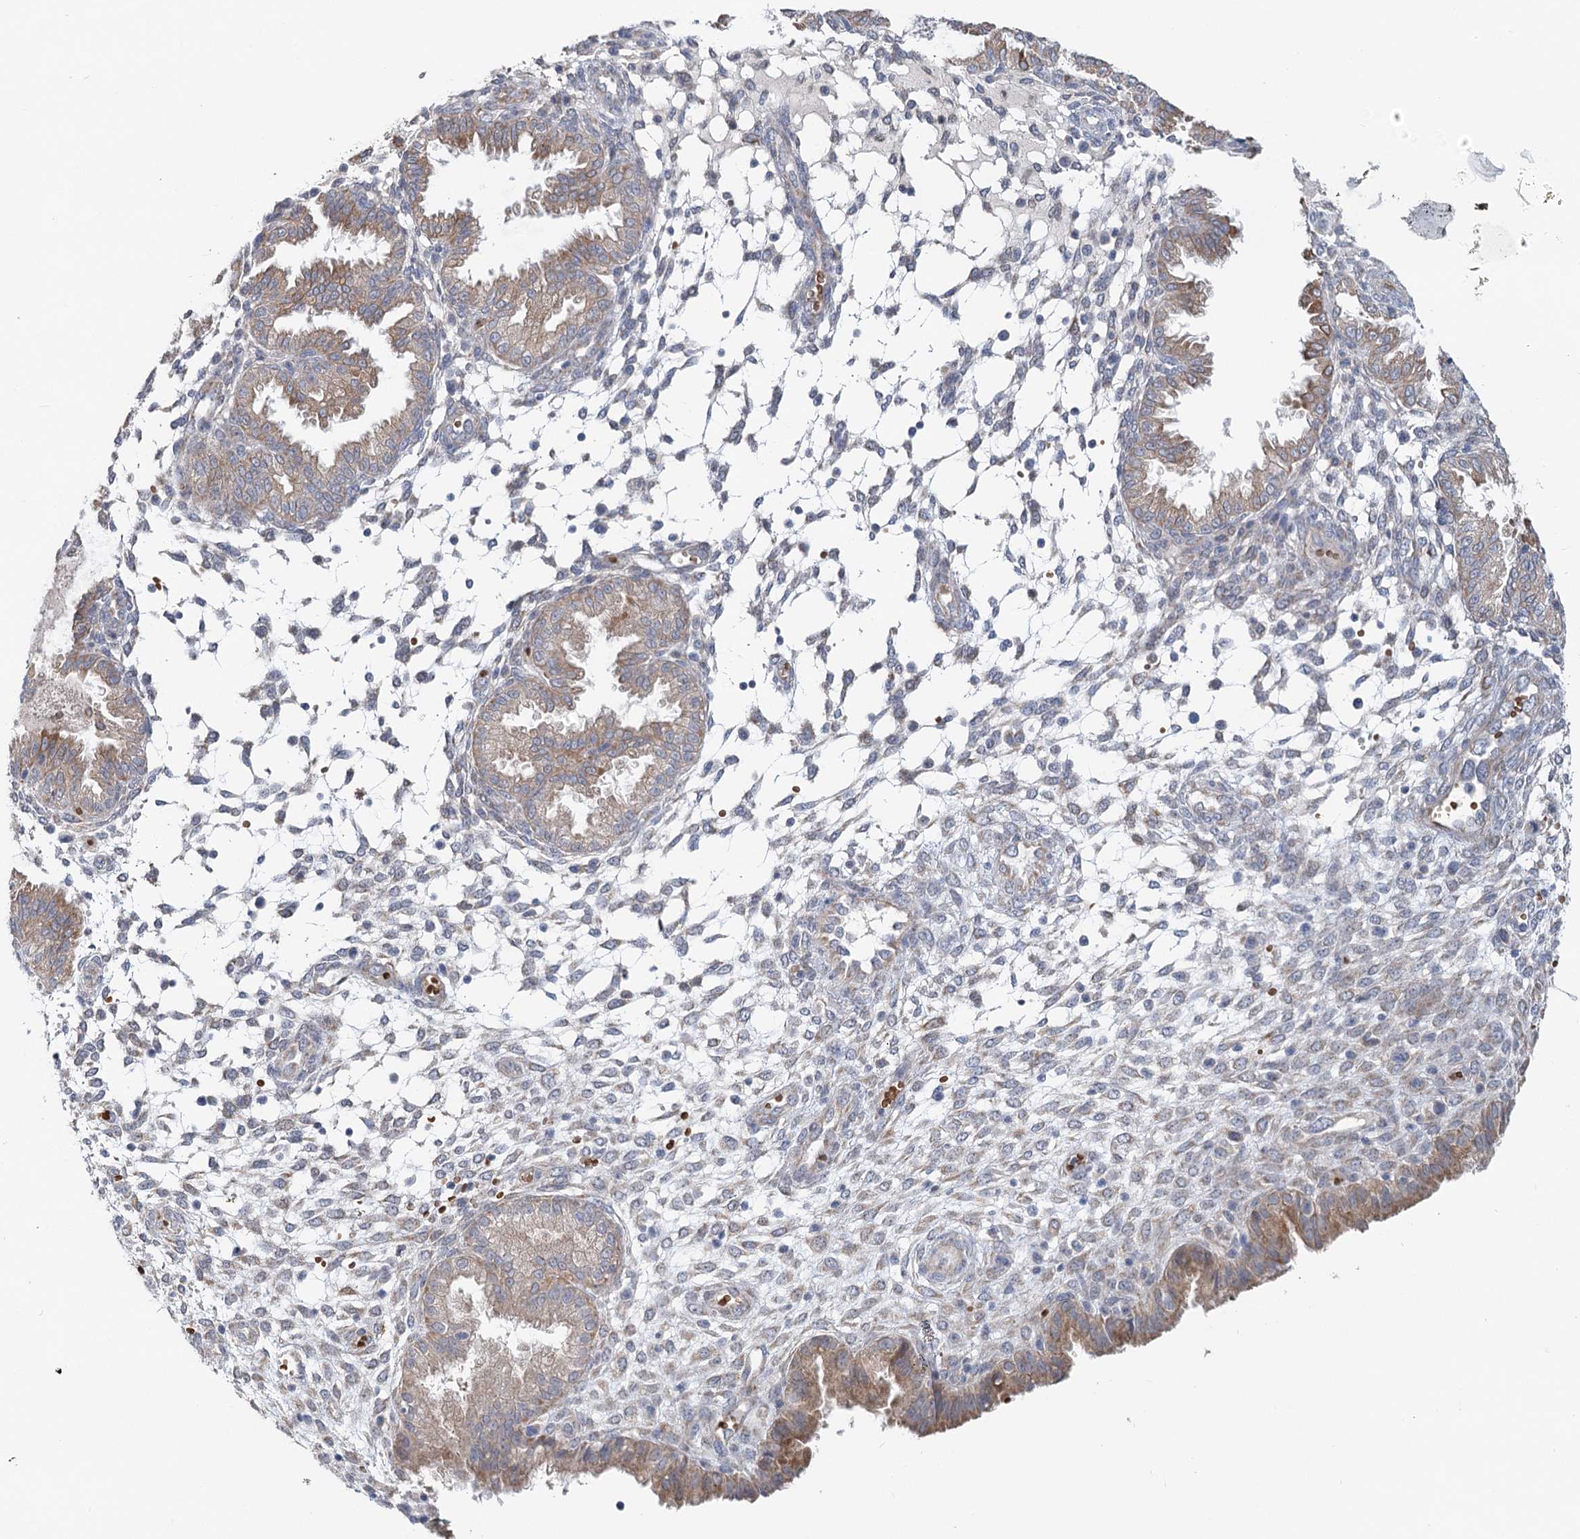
{"staining": {"intensity": "weak", "quantity": "<25%", "location": "cytoplasmic/membranous"}, "tissue": "endometrium", "cell_type": "Cells in endometrial stroma", "image_type": "normal", "snomed": [{"axis": "morphology", "description": "Normal tissue, NOS"}, {"axis": "topography", "description": "Endometrium"}], "caption": "High power microscopy photomicrograph of an immunohistochemistry (IHC) histopathology image of unremarkable endometrium, revealing no significant expression in cells in endometrial stroma.", "gene": "CIB4", "patient": {"sex": "female", "age": 33}}